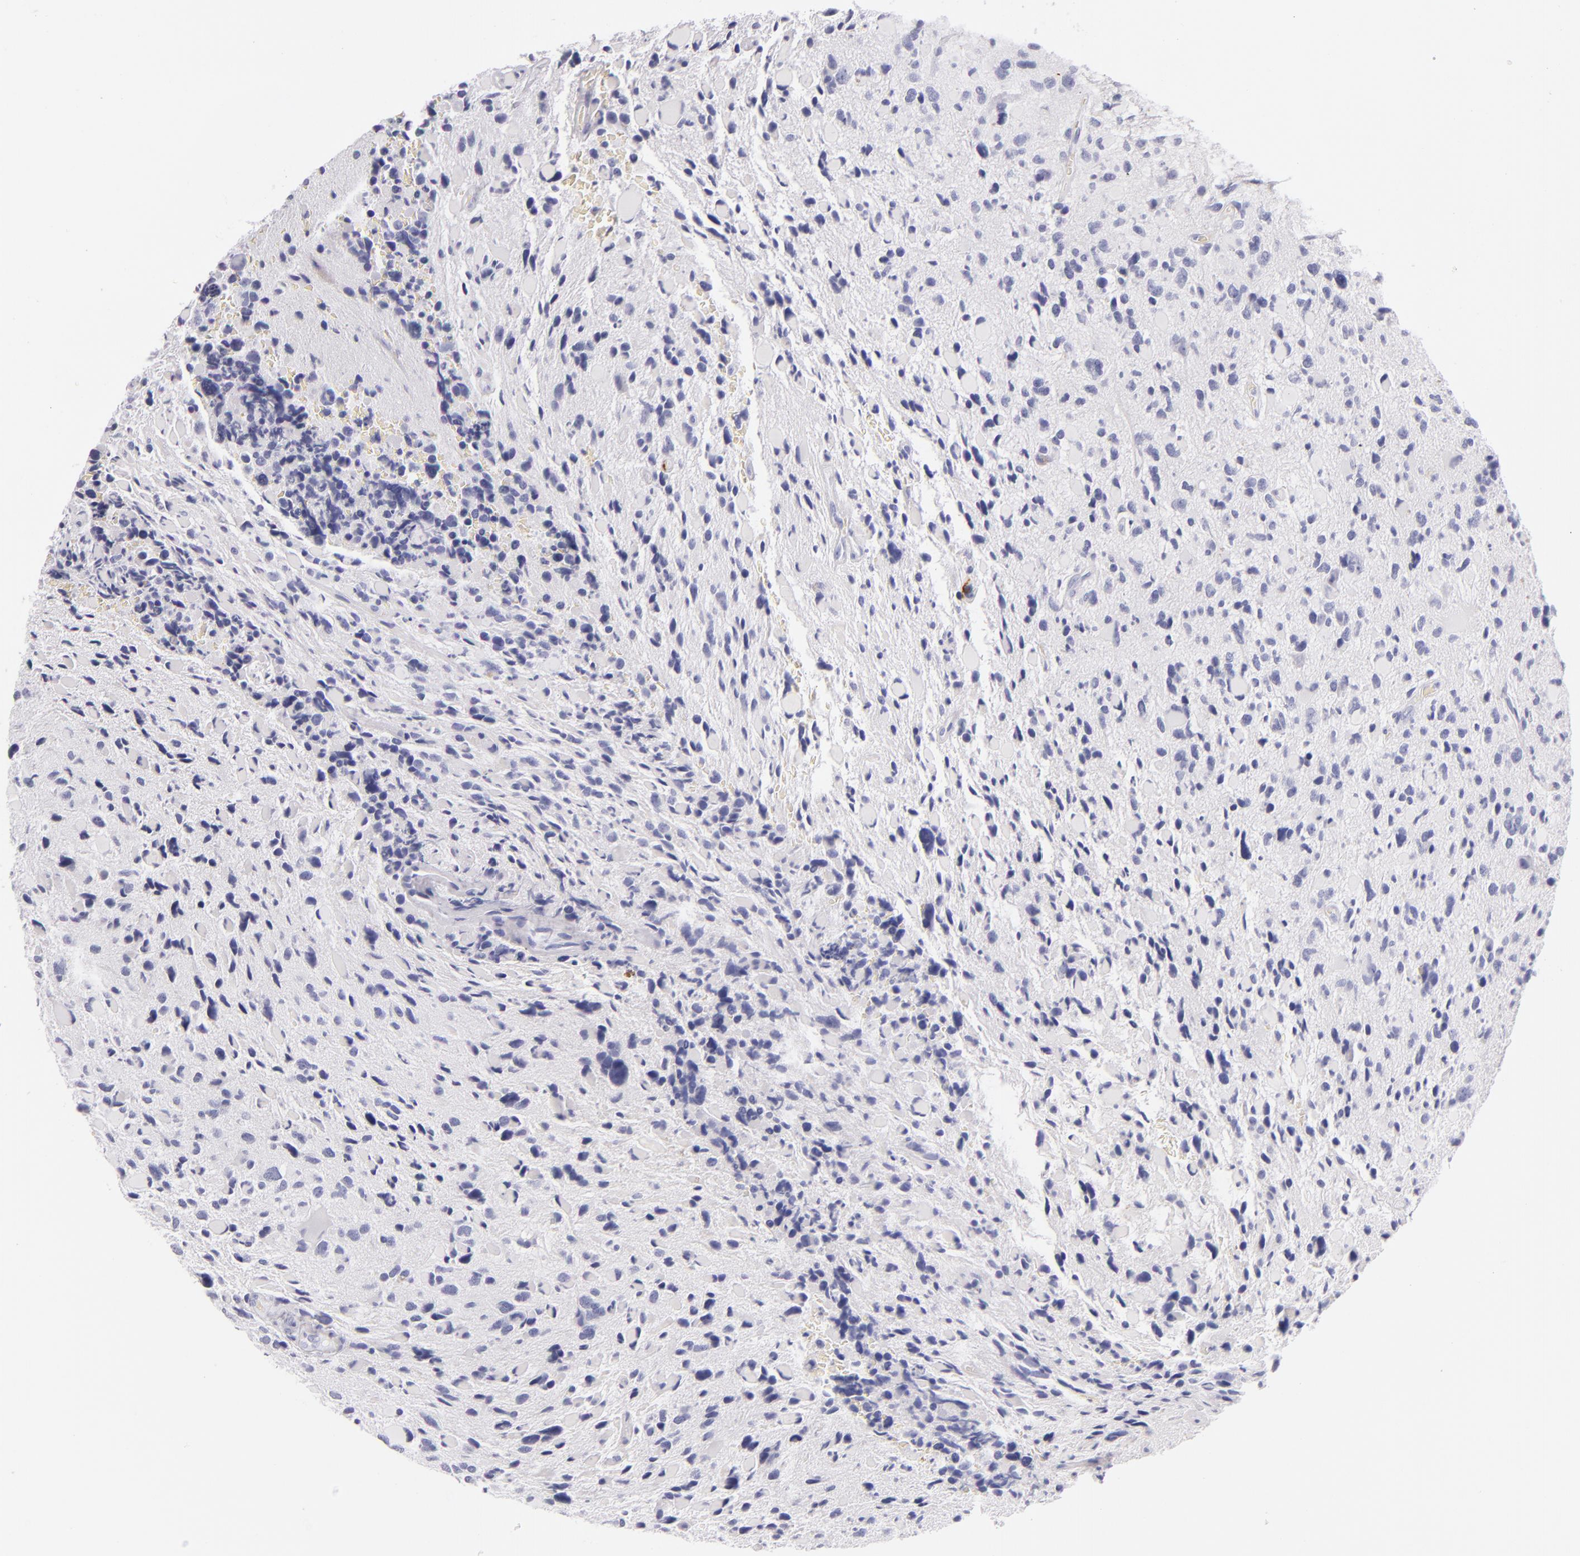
{"staining": {"intensity": "negative", "quantity": "none", "location": "none"}, "tissue": "glioma", "cell_type": "Tumor cells", "image_type": "cancer", "snomed": [{"axis": "morphology", "description": "Glioma, malignant, High grade"}, {"axis": "topography", "description": "Brain"}], "caption": "IHC histopathology image of neoplastic tissue: glioma stained with DAB (3,3'-diaminobenzidine) reveals no significant protein staining in tumor cells.", "gene": "TPSD1", "patient": {"sex": "female", "age": 37}}